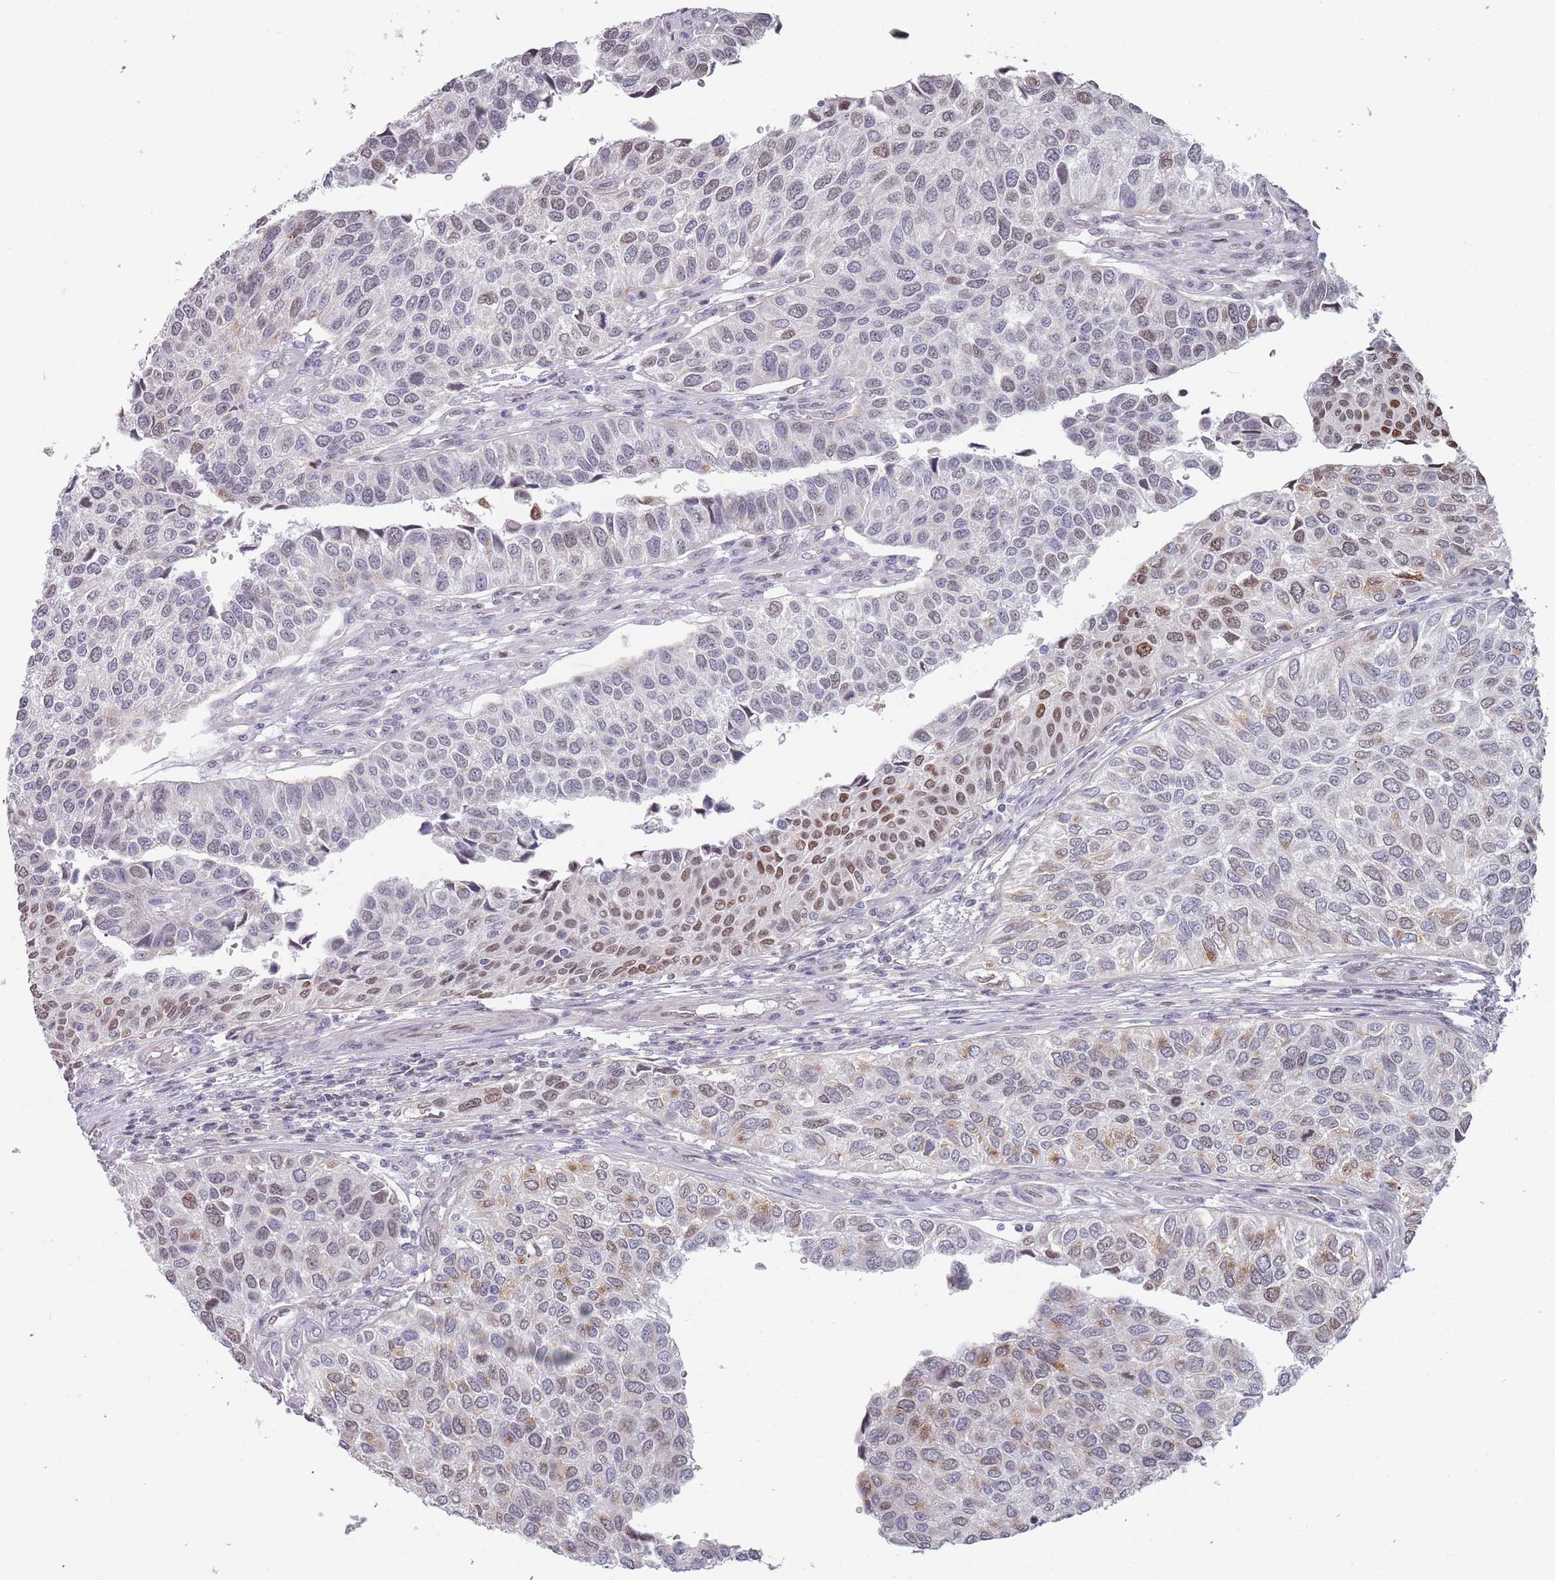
{"staining": {"intensity": "moderate", "quantity": "<25%", "location": "nuclear"}, "tissue": "urothelial cancer", "cell_type": "Tumor cells", "image_type": "cancer", "snomed": [{"axis": "morphology", "description": "Urothelial carcinoma, NOS"}, {"axis": "topography", "description": "Urinary bladder"}], "caption": "This image reveals IHC staining of human transitional cell carcinoma, with low moderate nuclear positivity in approximately <25% of tumor cells.", "gene": "MFSD12", "patient": {"sex": "male", "age": 55}}